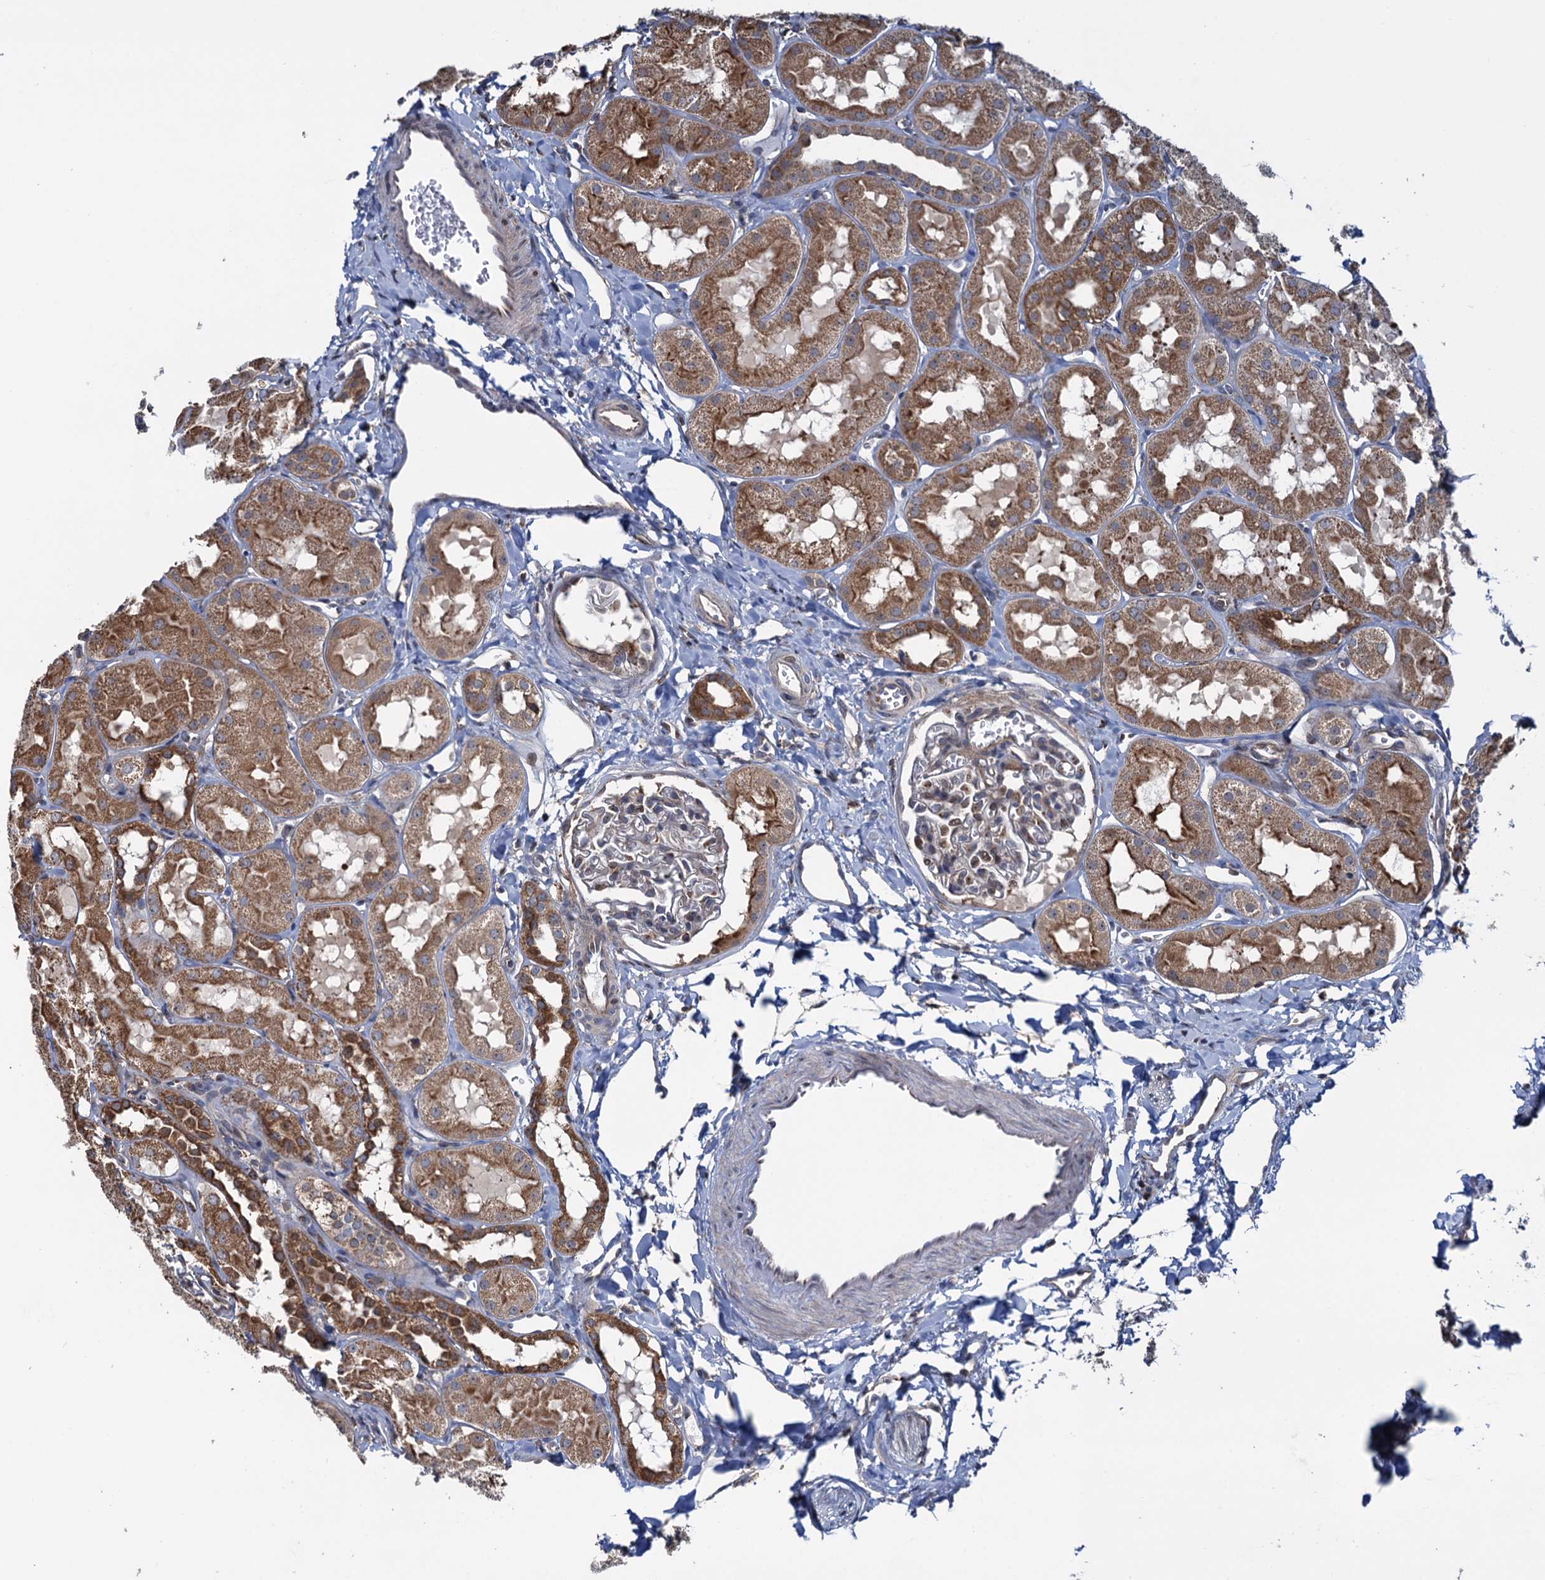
{"staining": {"intensity": "weak", "quantity": "<25%", "location": "cytoplasmic/membranous"}, "tissue": "kidney", "cell_type": "Cells in glomeruli", "image_type": "normal", "snomed": [{"axis": "morphology", "description": "Normal tissue, NOS"}, {"axis": "topography", "description": "Kidney"}, {"axis": "topography", "description": "Urinary bladder"}], "caption": "There is no significant staining in cells in glomeruli of kidney. The staining was performed using DAB to visualize the protein expression in brown, while the nuclei were stained in blue with hematoxylin (Magnification: 20x).", "gene": "CCDC102A", "patient": {"sex": "male", "age": 16}}